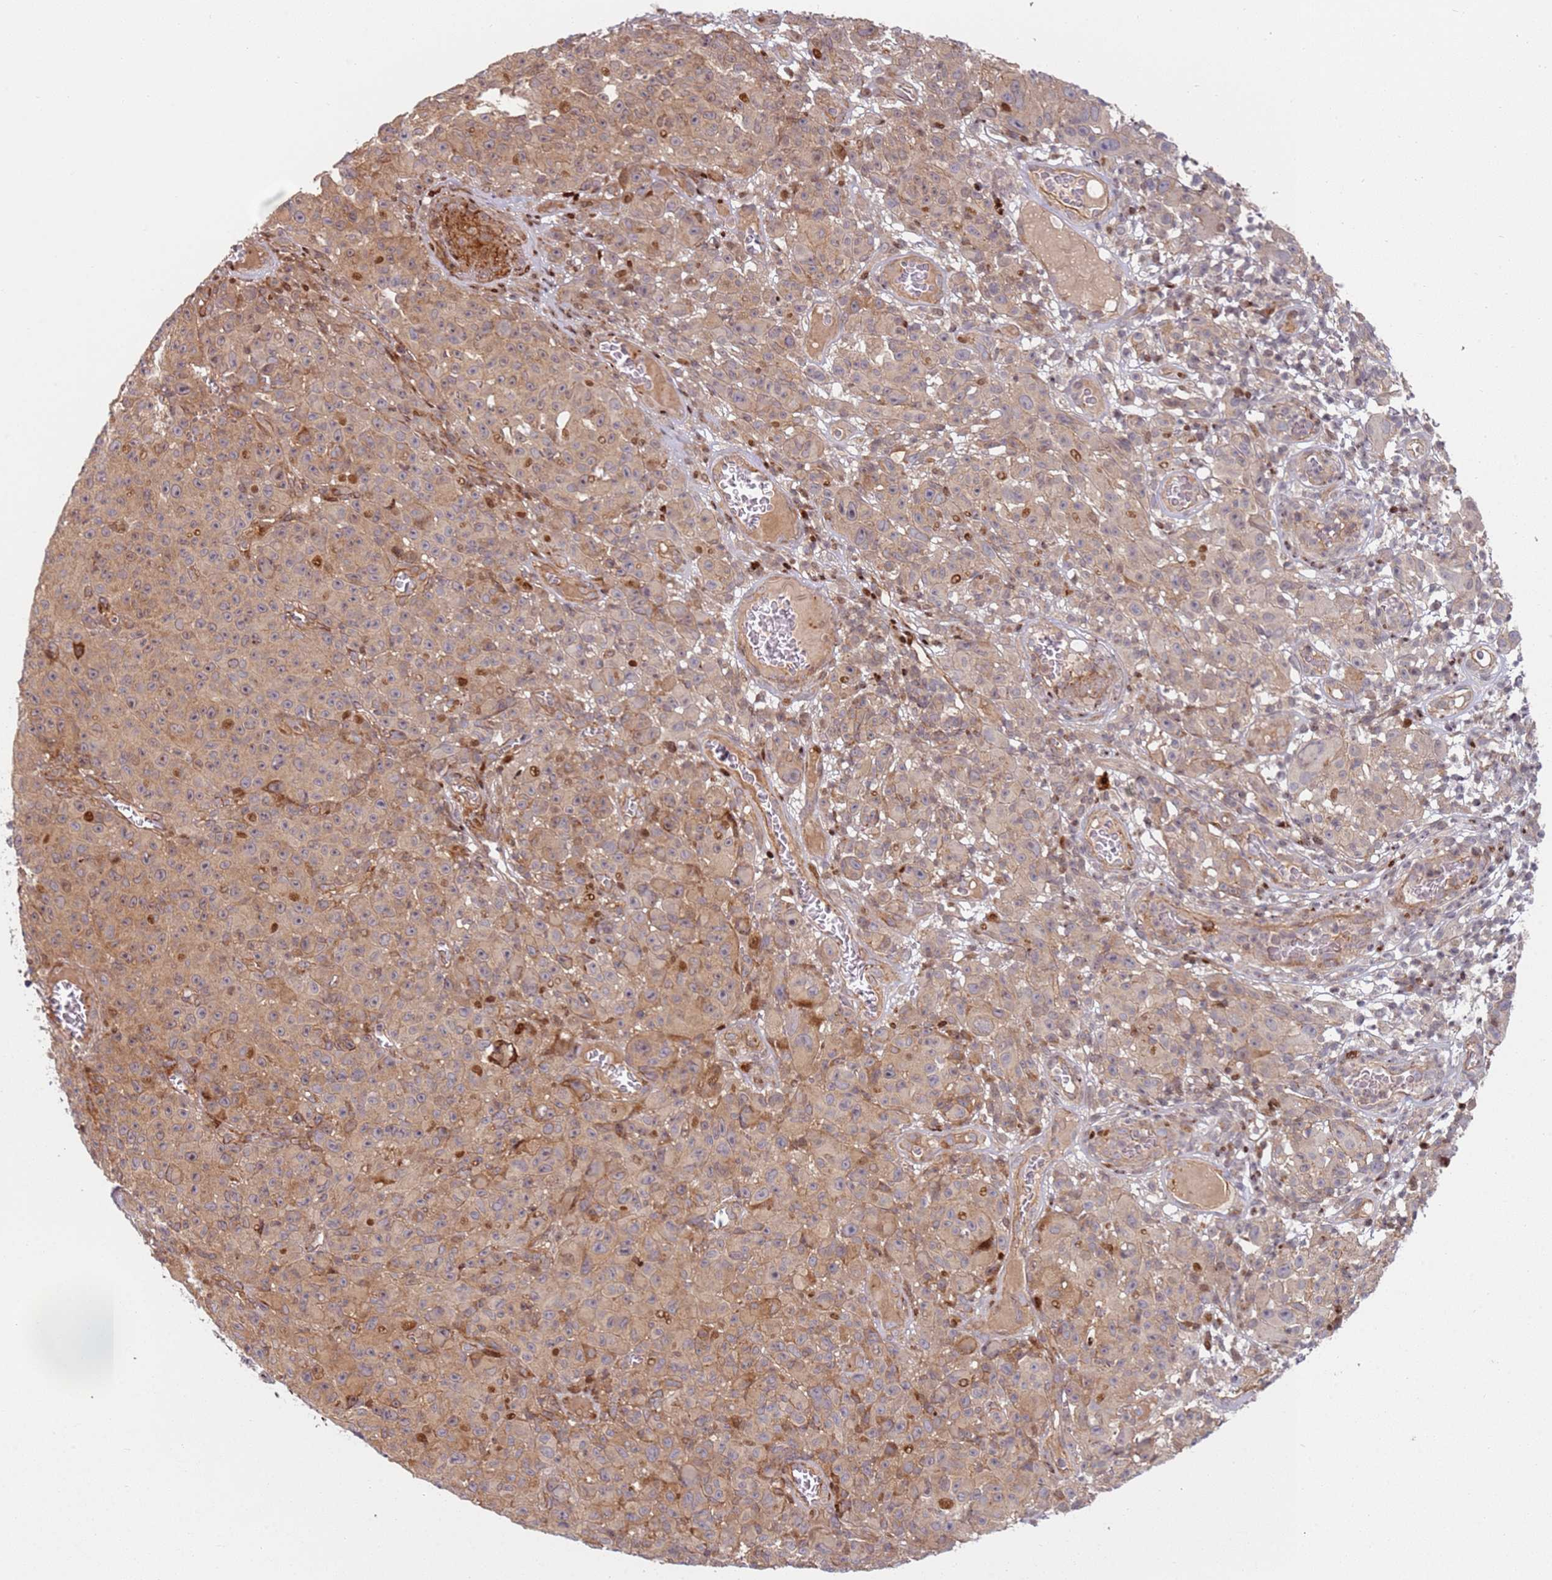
{"staining": {"intensity": "moderate", "quantity": "25%-75%", "location": "cytoplasmic/membranous"}, "tissue": "melanoma", "cell_type": "Tumor cells", "image_type": "cancer", "snomed": [{"axis": "morphology", "description": "Malignant melanoma, NOS"}, {"axis": "topography", "description": "Skin"}], "caption": "Human malignant melanoma stained with a brown dye demonstrates moderate cytoplasmic/membranous positive positivity in about 25%-75% of tumor cells.", "gene": "TMEM233", "patient": {"sex": "female", "age": 82}}